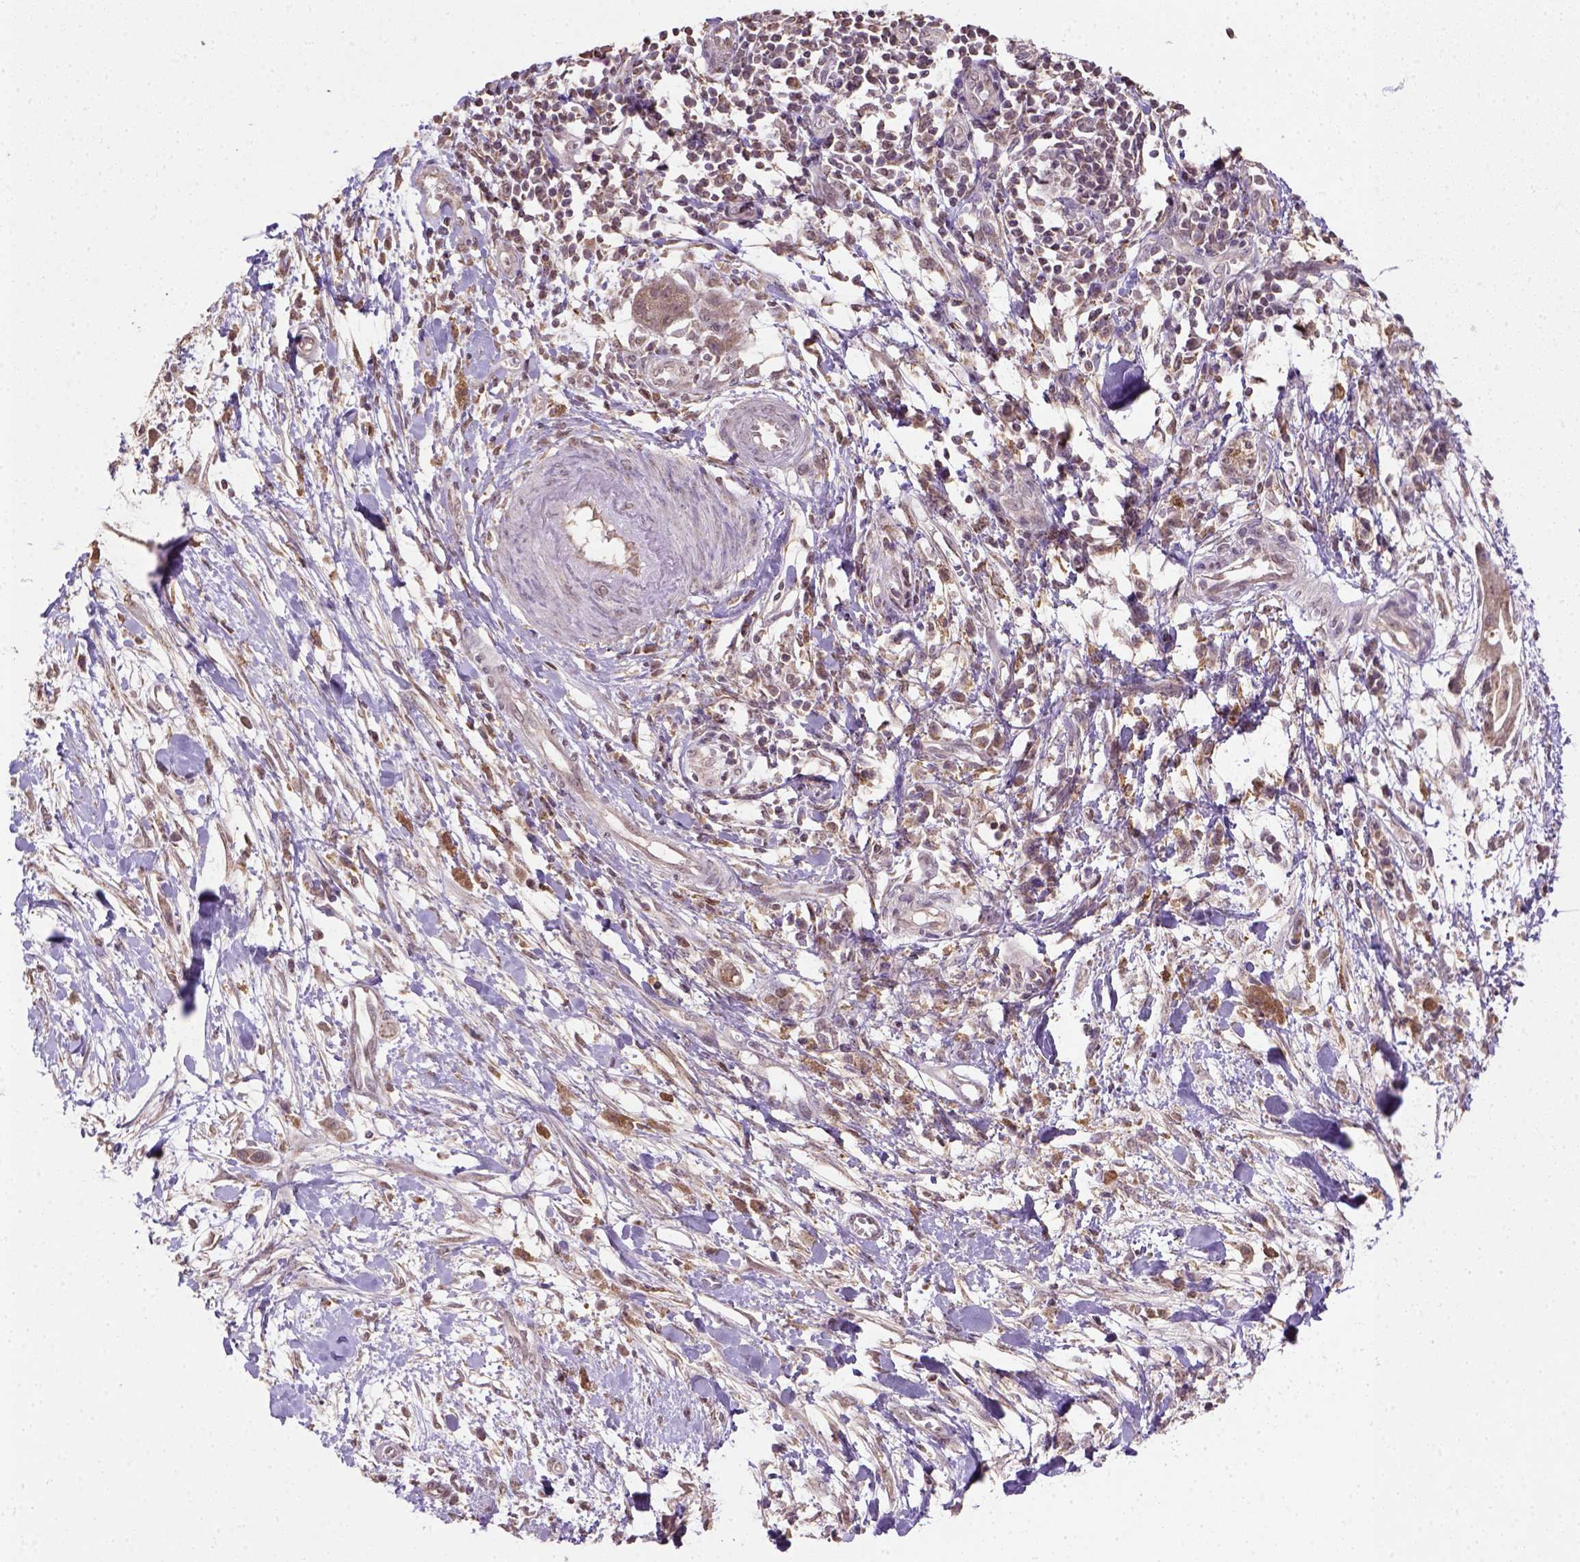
{"staining": {"intensity": "moderate", "quantity": ">75%", "location": "cytoplasmic/membranous"}, "tissue": "pancreatic cancer", "cell_type": "Tumor cells", "image_type": "cancer", "snomed": [{"axis": "morphology", "description": "Normal tissue, NOS"}, {"axis": "morphology", "description": "Adenocarcinoma, NOS"}, {"axis": "topography", "description": "Lymph node"}, {"axis": "topography", "description": "Pancreas"}], "caption": "Brown immunohistochemical staining in pancreatic cancer (adenocarcinoma) demonstrates moderate cytoplasmic/membranous expression in about >75% of tumor cells.", "gene": "NUDT10", "patient": {"sex": "female", "age": 58}}